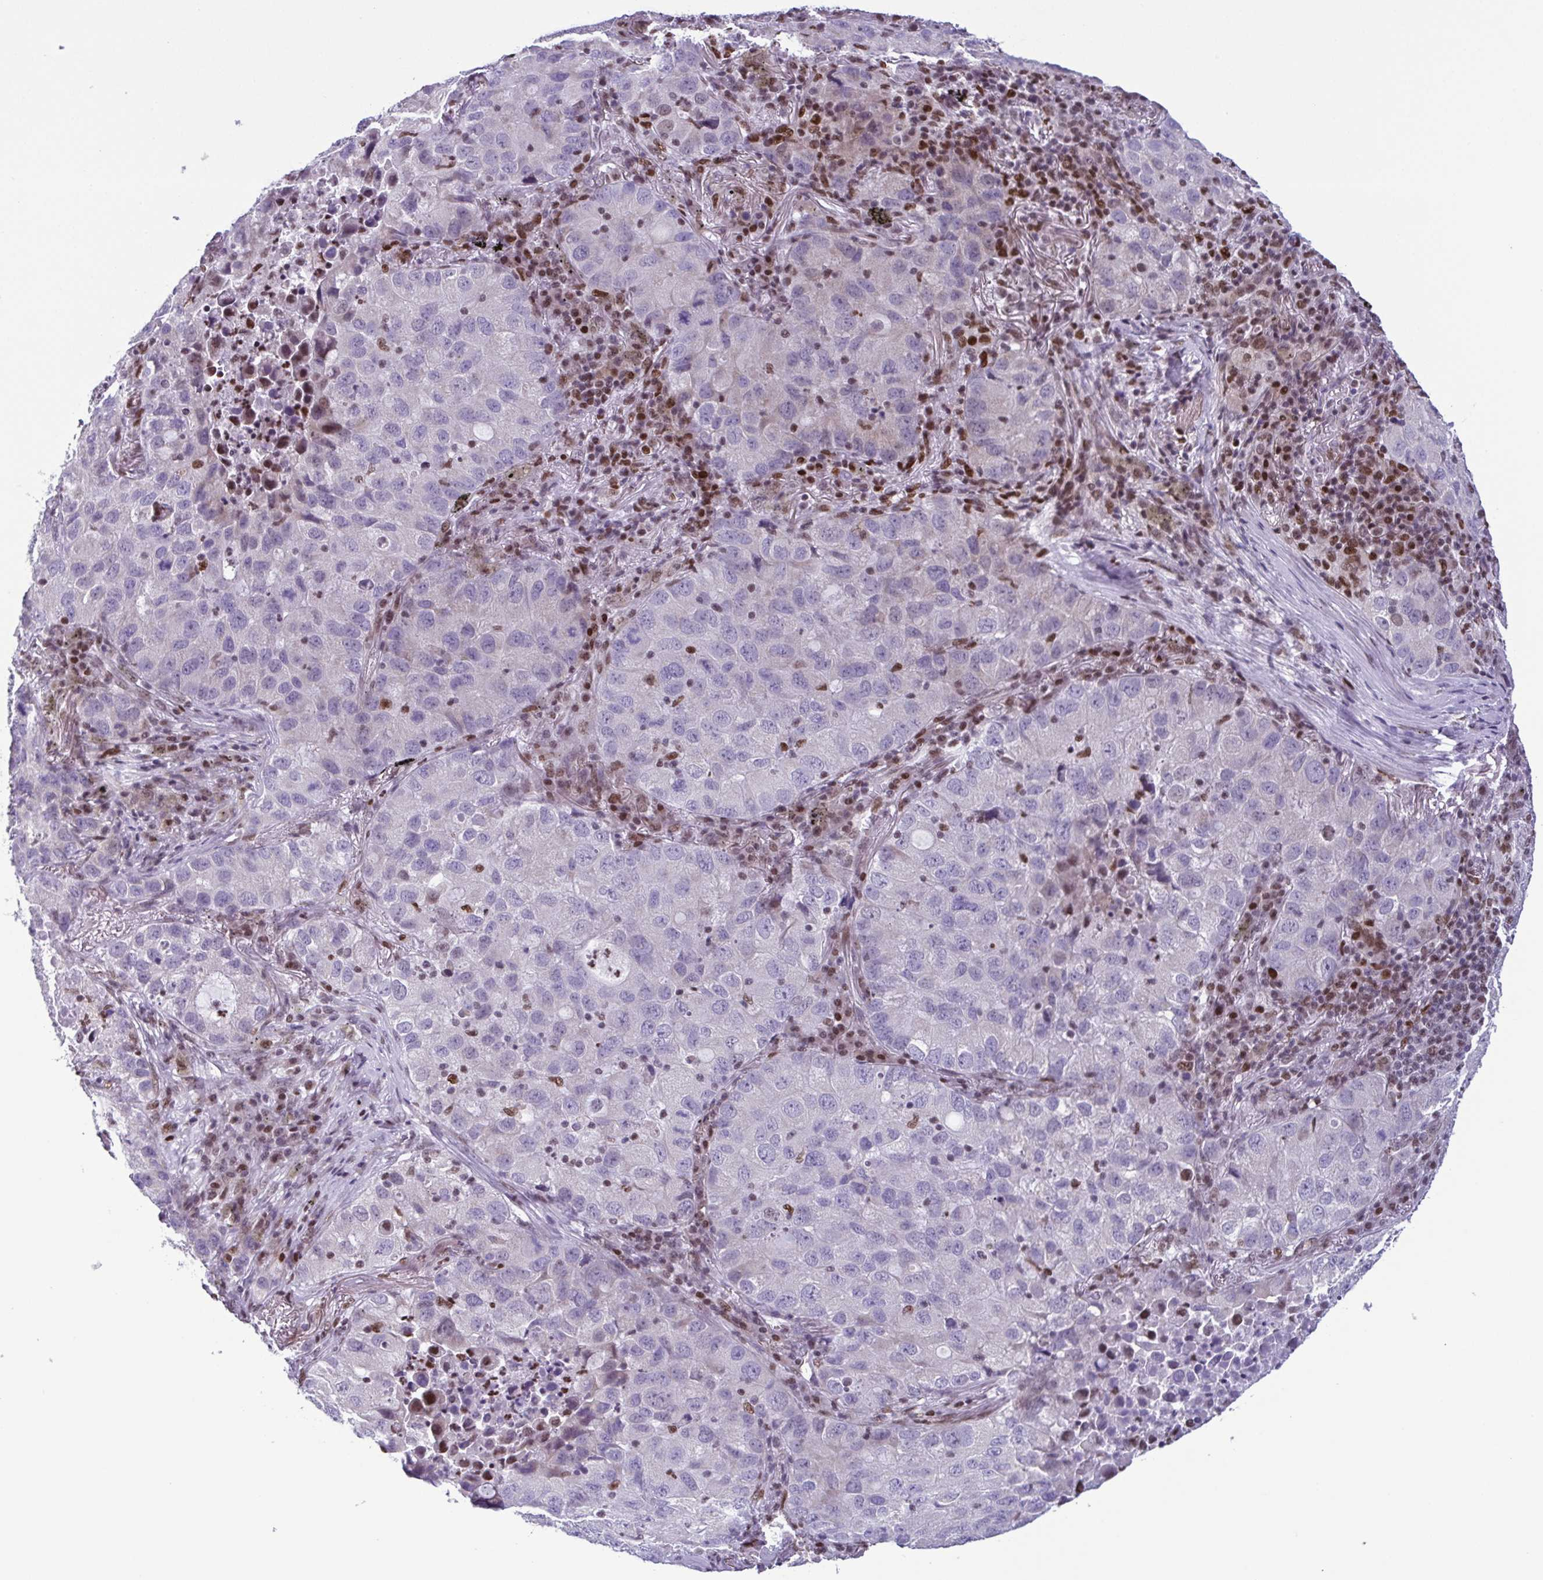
{"staining": {"intensity": "negative", "quantity": "none", "location": "none"}, "tissue": "lung cancer", "cell_type": "Tumor cells", "image_type": "cancer", "snomed": [{"axis": "morphology", "description": "Normal morphology"}, {"axis": "morphology", "description": "Adenocarcinoma, NOS"}, {"axis": "topography", "description": "Lymph node"}, {"axis": "topography", "description": "Lung"}], "caption": "A high-resolution image shows immunohistochemistry staining of lung adenocarcinoma, which shows no significant expression in tumor cells.", "gene": "IRF1", "patient": {"sex": "female", "age": 51}}